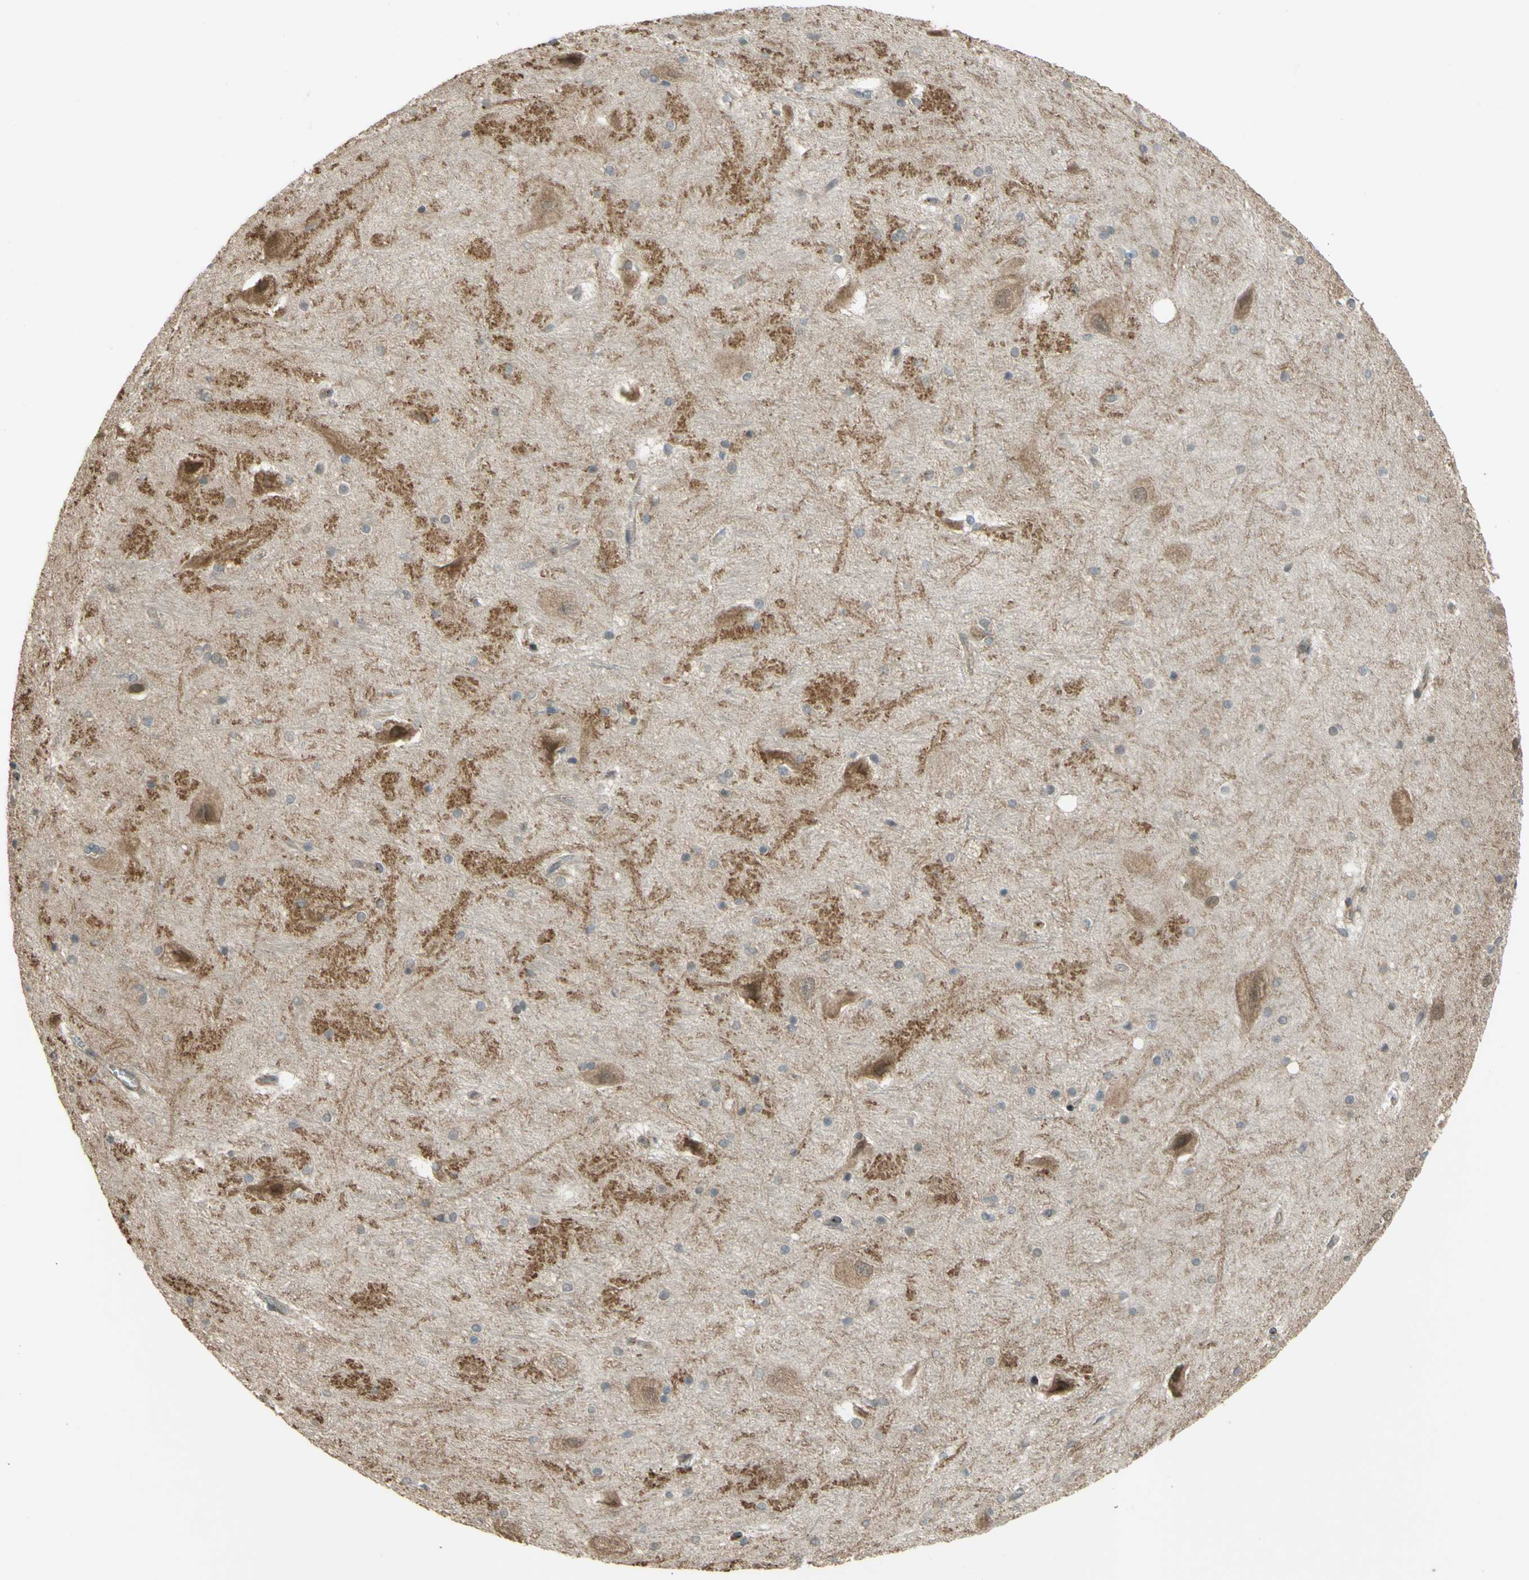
{"staining": {"intensity": "weak", "quantity": "25%-75%", "location": "cytoplasmic/membranous"}, "tissue": "hippocampus", "cell_type": "Glial cells", "image_type": "normal", "snomed": [{"axis": "morphology", "description": "Normal tissue, NOS"}, {"axis": "topography", "description": "Hippocampus"}], "caption": "Protein expression by IHC exhibits weak cytoplasmic/membranous staining in about 25%-75% of glial cells in benign hippocampus.", "gene": "FLII", "patient": {"sex": "female", "age": 19}}